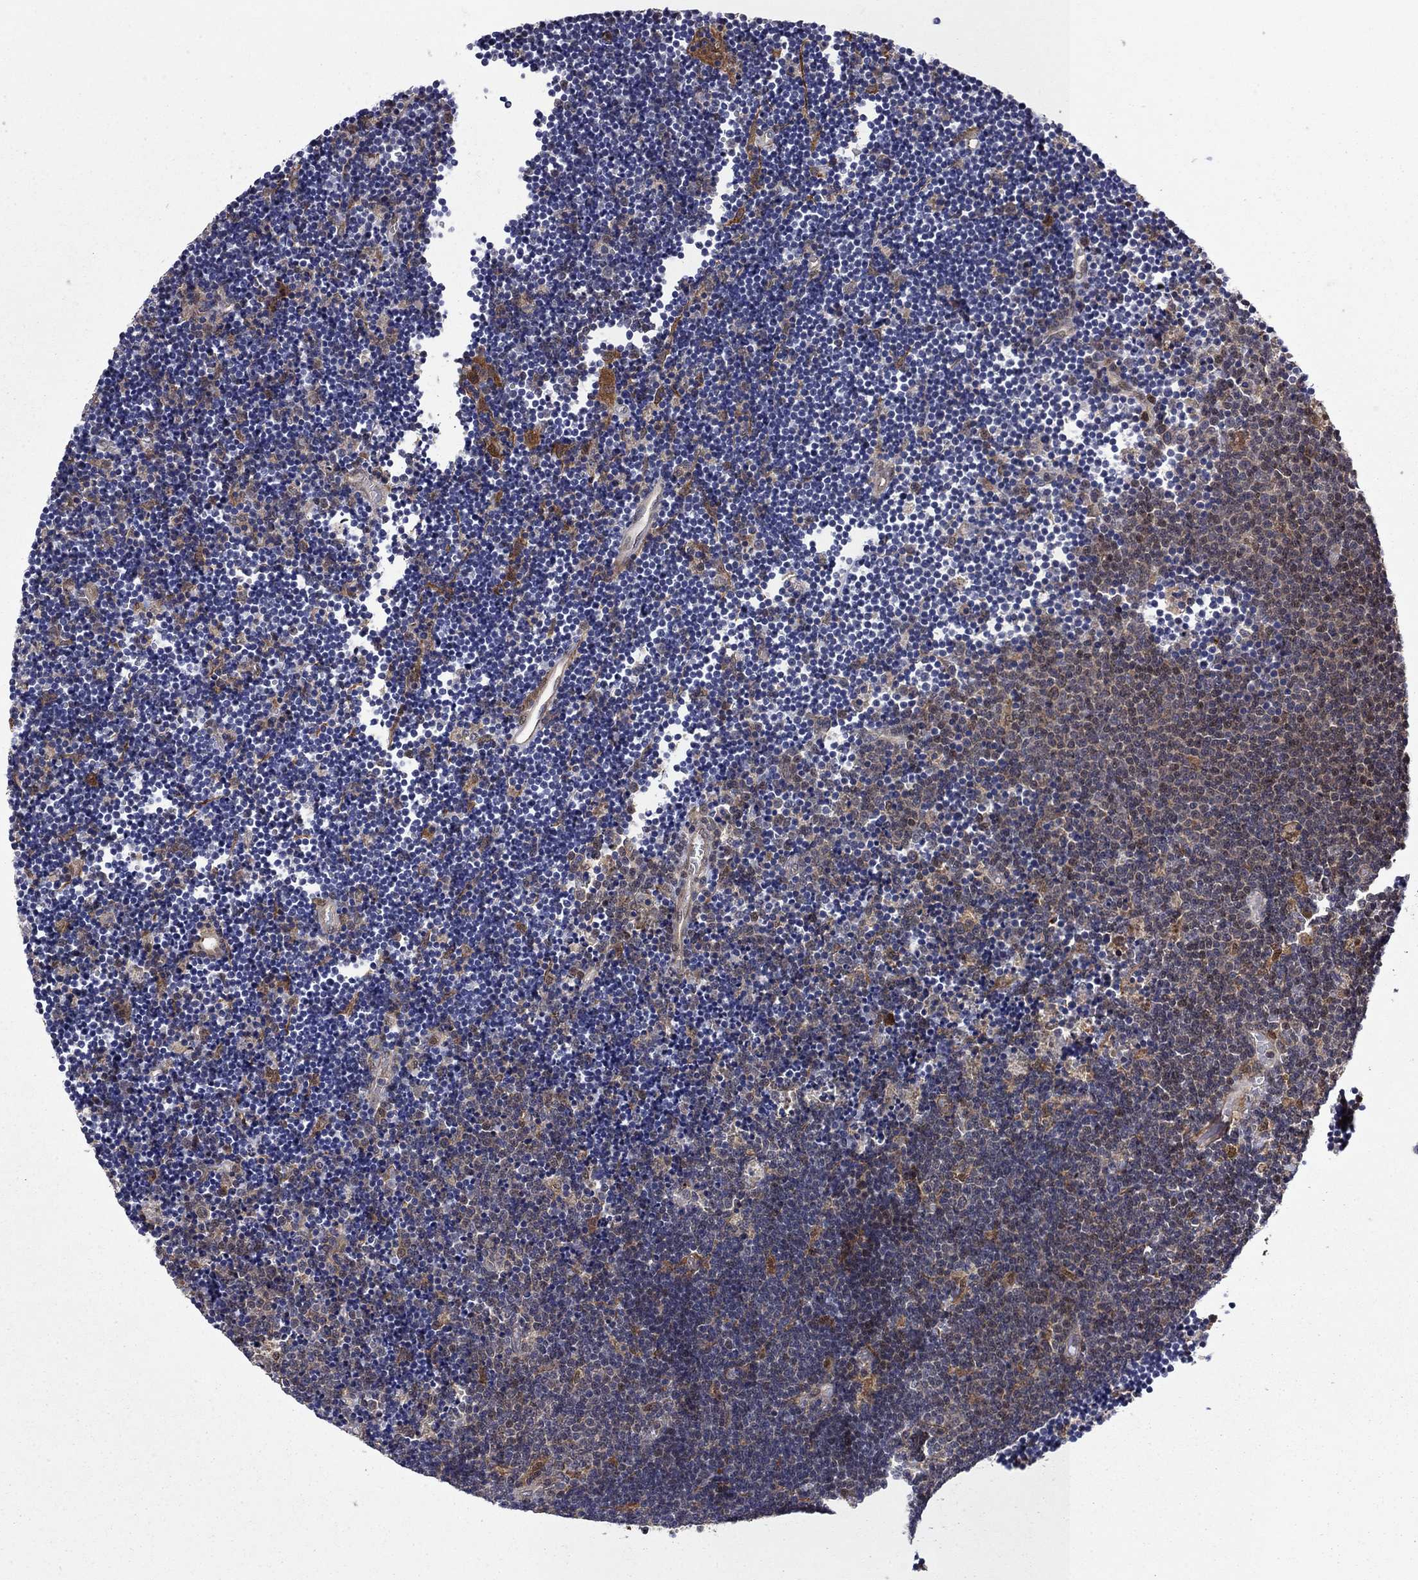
{"staining": {"intensity": "negative", "quantity": "none", "location": "none"}, "tissue": "lymphoma", "cell_type": "Tumor cells", "image_type": "cancer", "snomed": [{"axis": "morphology", "description": "Malignant lymphoma, non-Hodgkin's type, Low grade"}, {"axis": "topography", "description": "Brain"}], "caption": "Immunohistochemistry of low-grade malignant lymphoma, non-Hodgkin's type demonstrates no positivity in tumor cells. (Stains: DAB (3,3'-diaminobenzidine) immunohistochemistry (IHC) with hematoxylin counter stain, Microscopy: brightfield microscopy at high magnification).", "gene": "TPMT", "patient": {"sex": "female", "age": 66}}